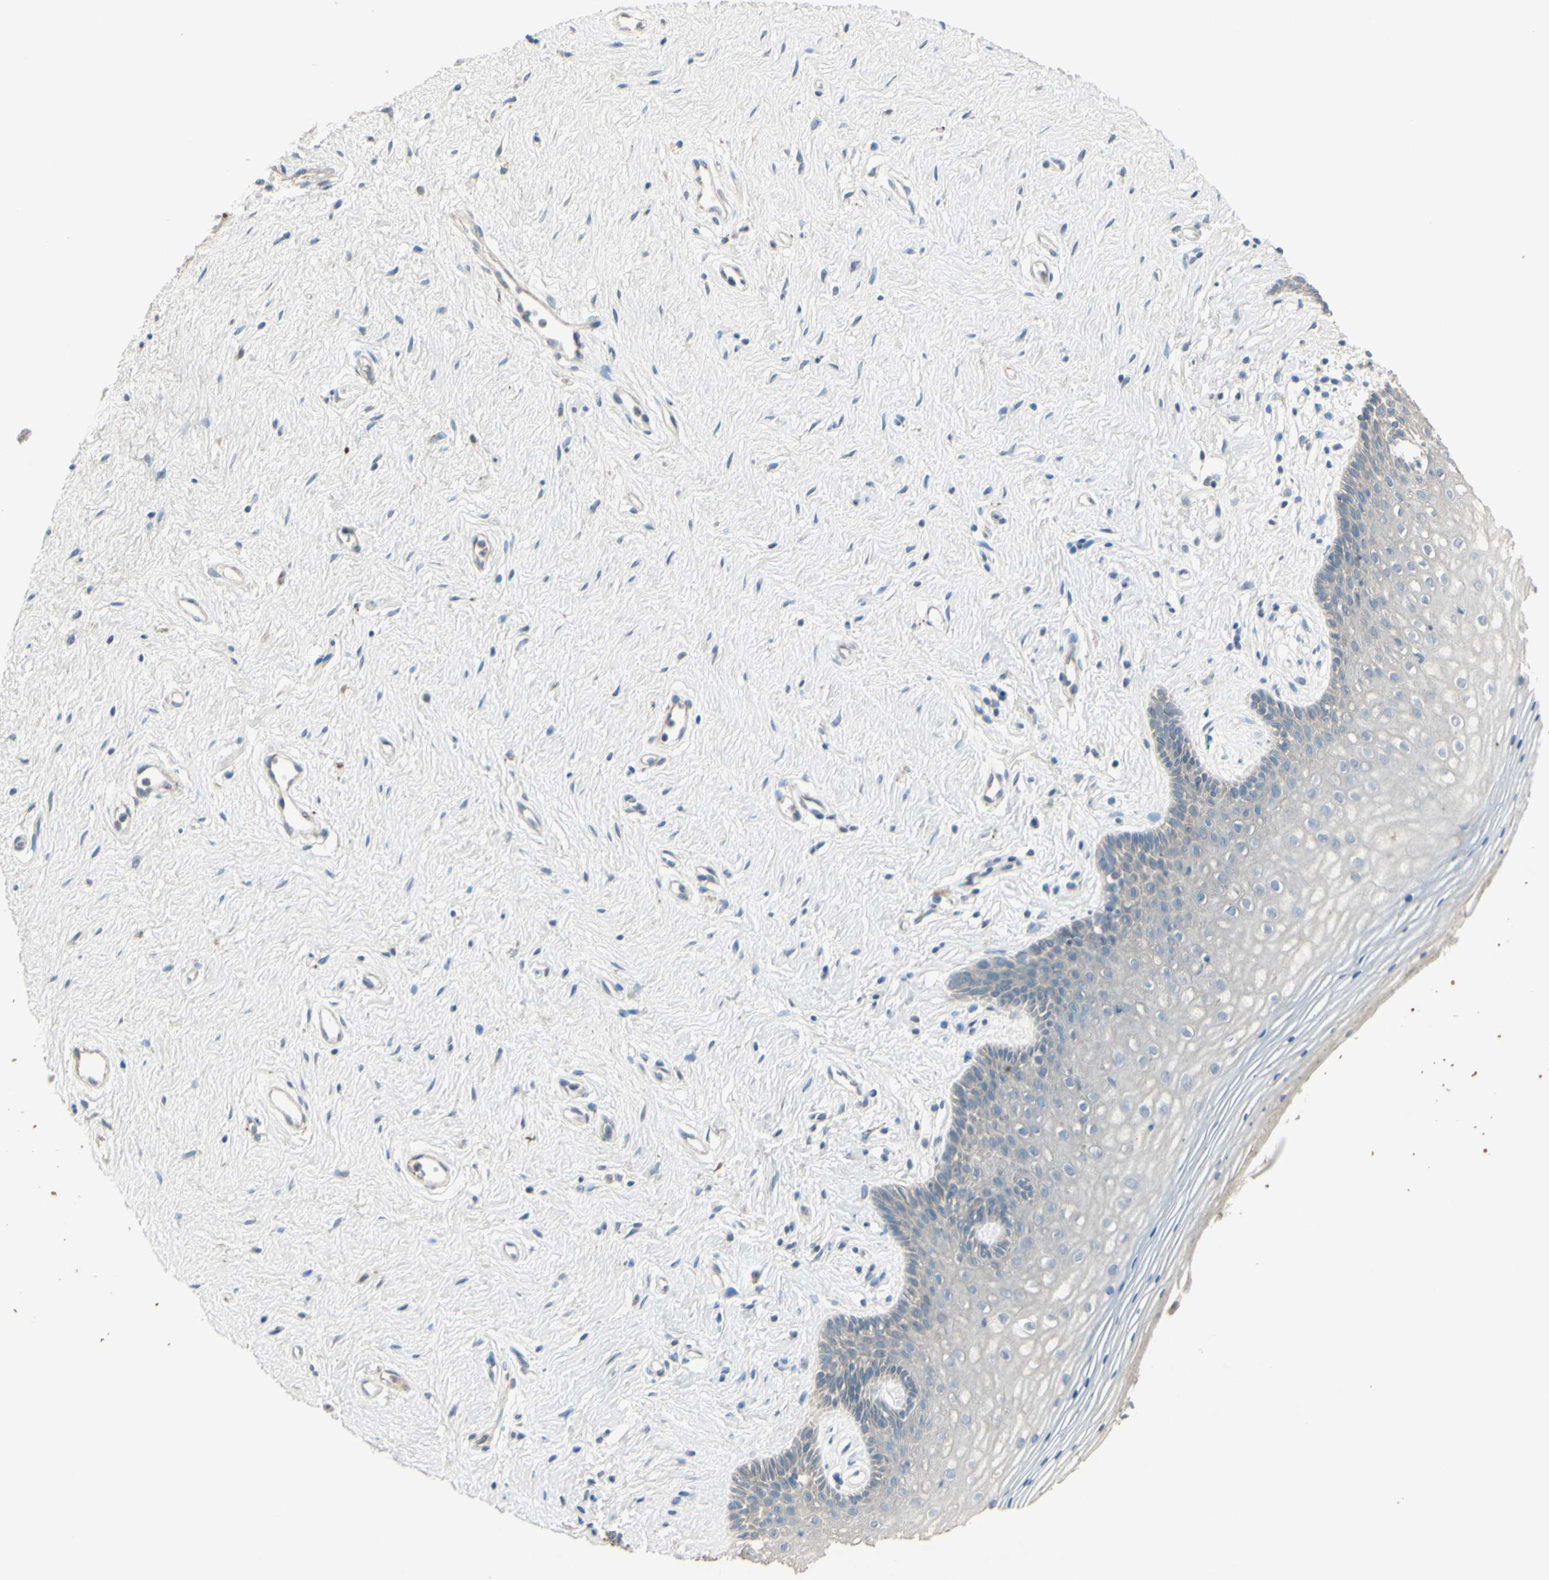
{"staining": {"intensity": "negative", "quantity": "none", "location": "none"}, "tissue": "vagina", "cell_type": "Squamous epithelial cells", "image_type": "normal", "snomed": [{"axis": "morphology", "description": "Normal tissue, NOS"}, {"axis": "topography", "description": "Vagina"}], "caption": "Histopathology image shows no significant protein positivity in squamous epithelial cells of normal vagina. Nuclei are stained in blue.", "gene": "TIMM21", "patient": {"sex": "female", "age": 44}}